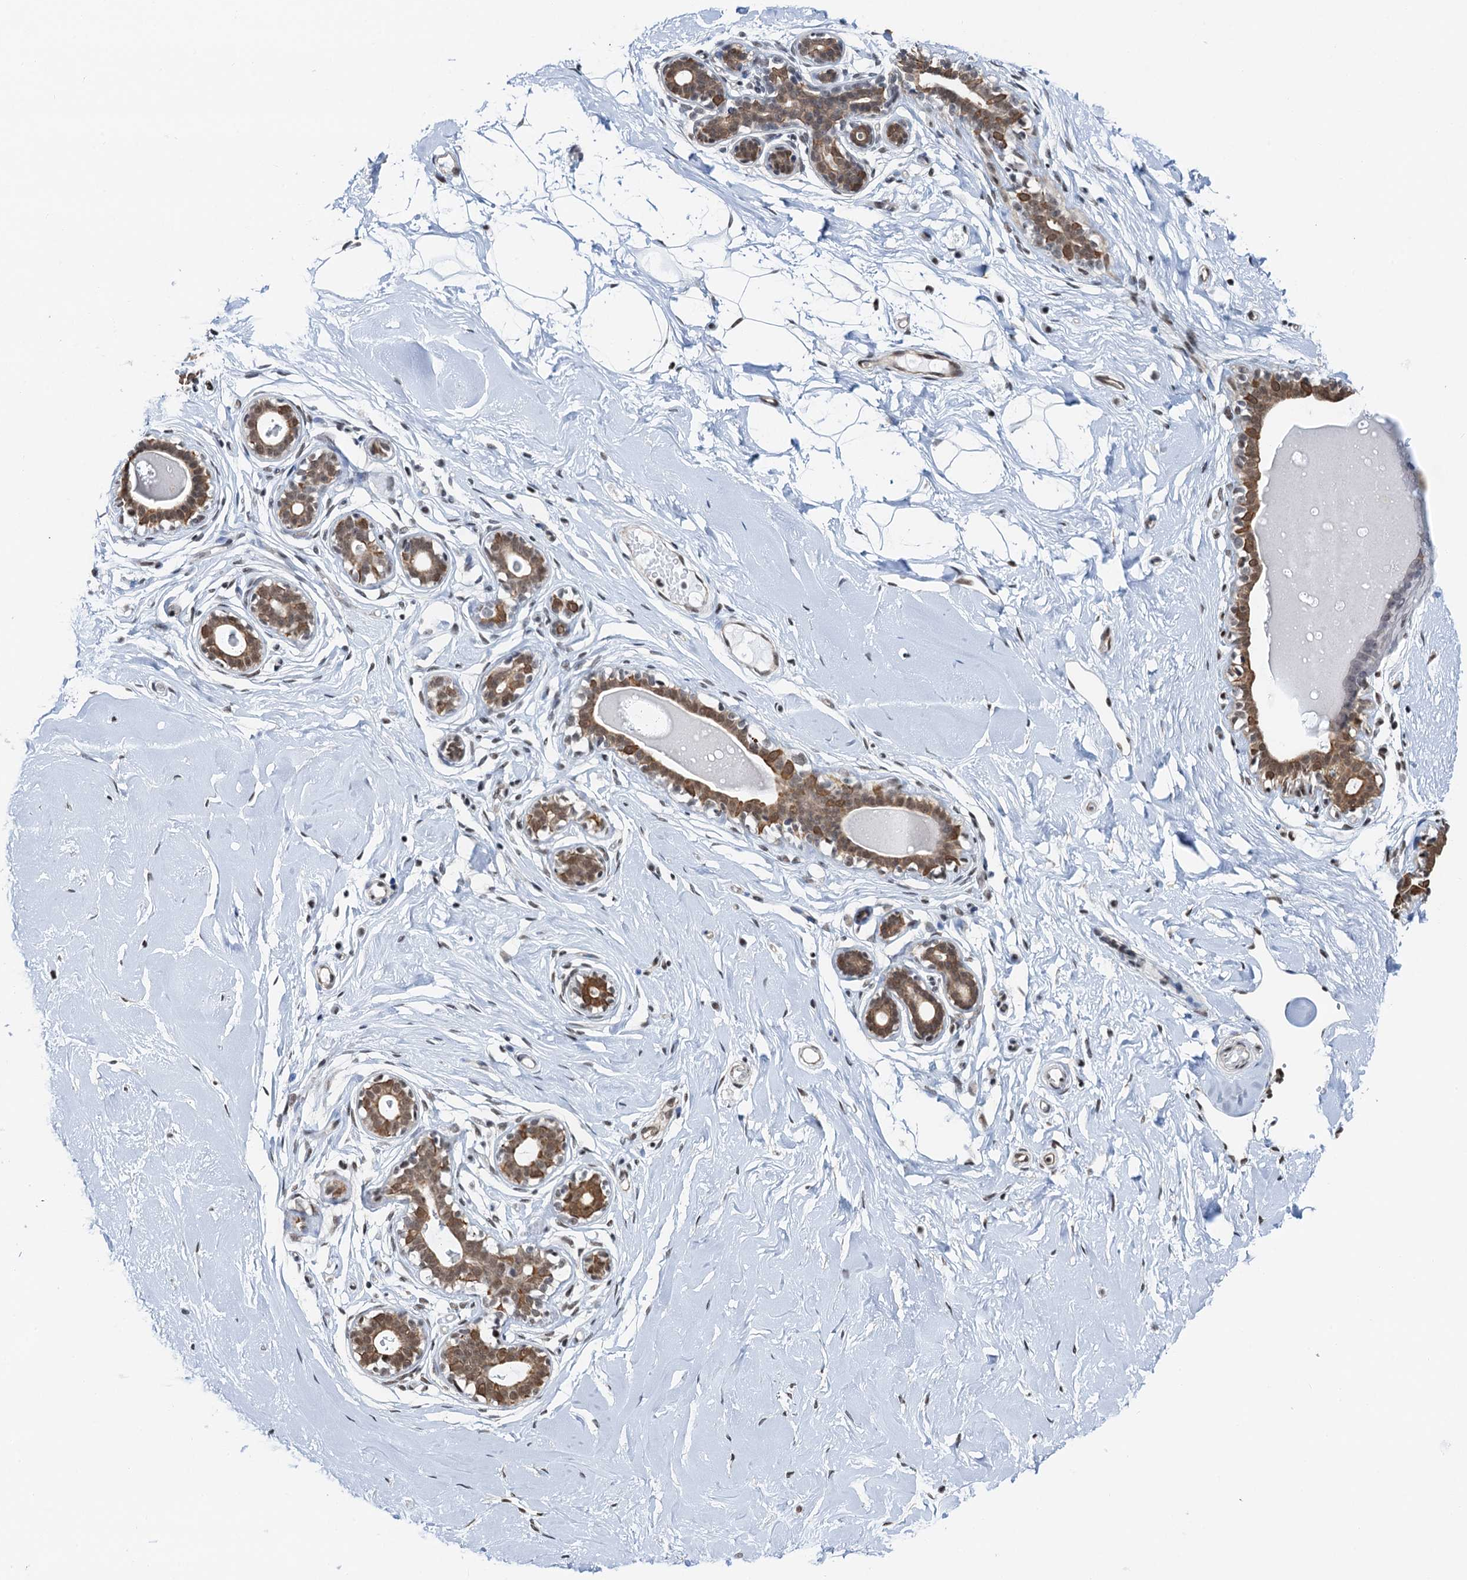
{"staining": {"intensity": "moderate", "quantity": ">75%", "location": "nuclear"}, "tissue": "breast", "cell_type": "Adipocytes", "image_type": "normal", "snomed": [{"axis": "morphology", "description": "Normal tissue, NOS"}, {"axis": "morphology", "description": "Adenoma, NOS"}, {"axis": "topography", "description": "Breast"}], "caption": "This image reveals immunohistochemistry staining of unremarkable human breast, with medium moderate nuclear positivity in approximately >75% of adipocytes.", "gene": "ZNF609", "patient": {"sex": "female", "age": 23}}